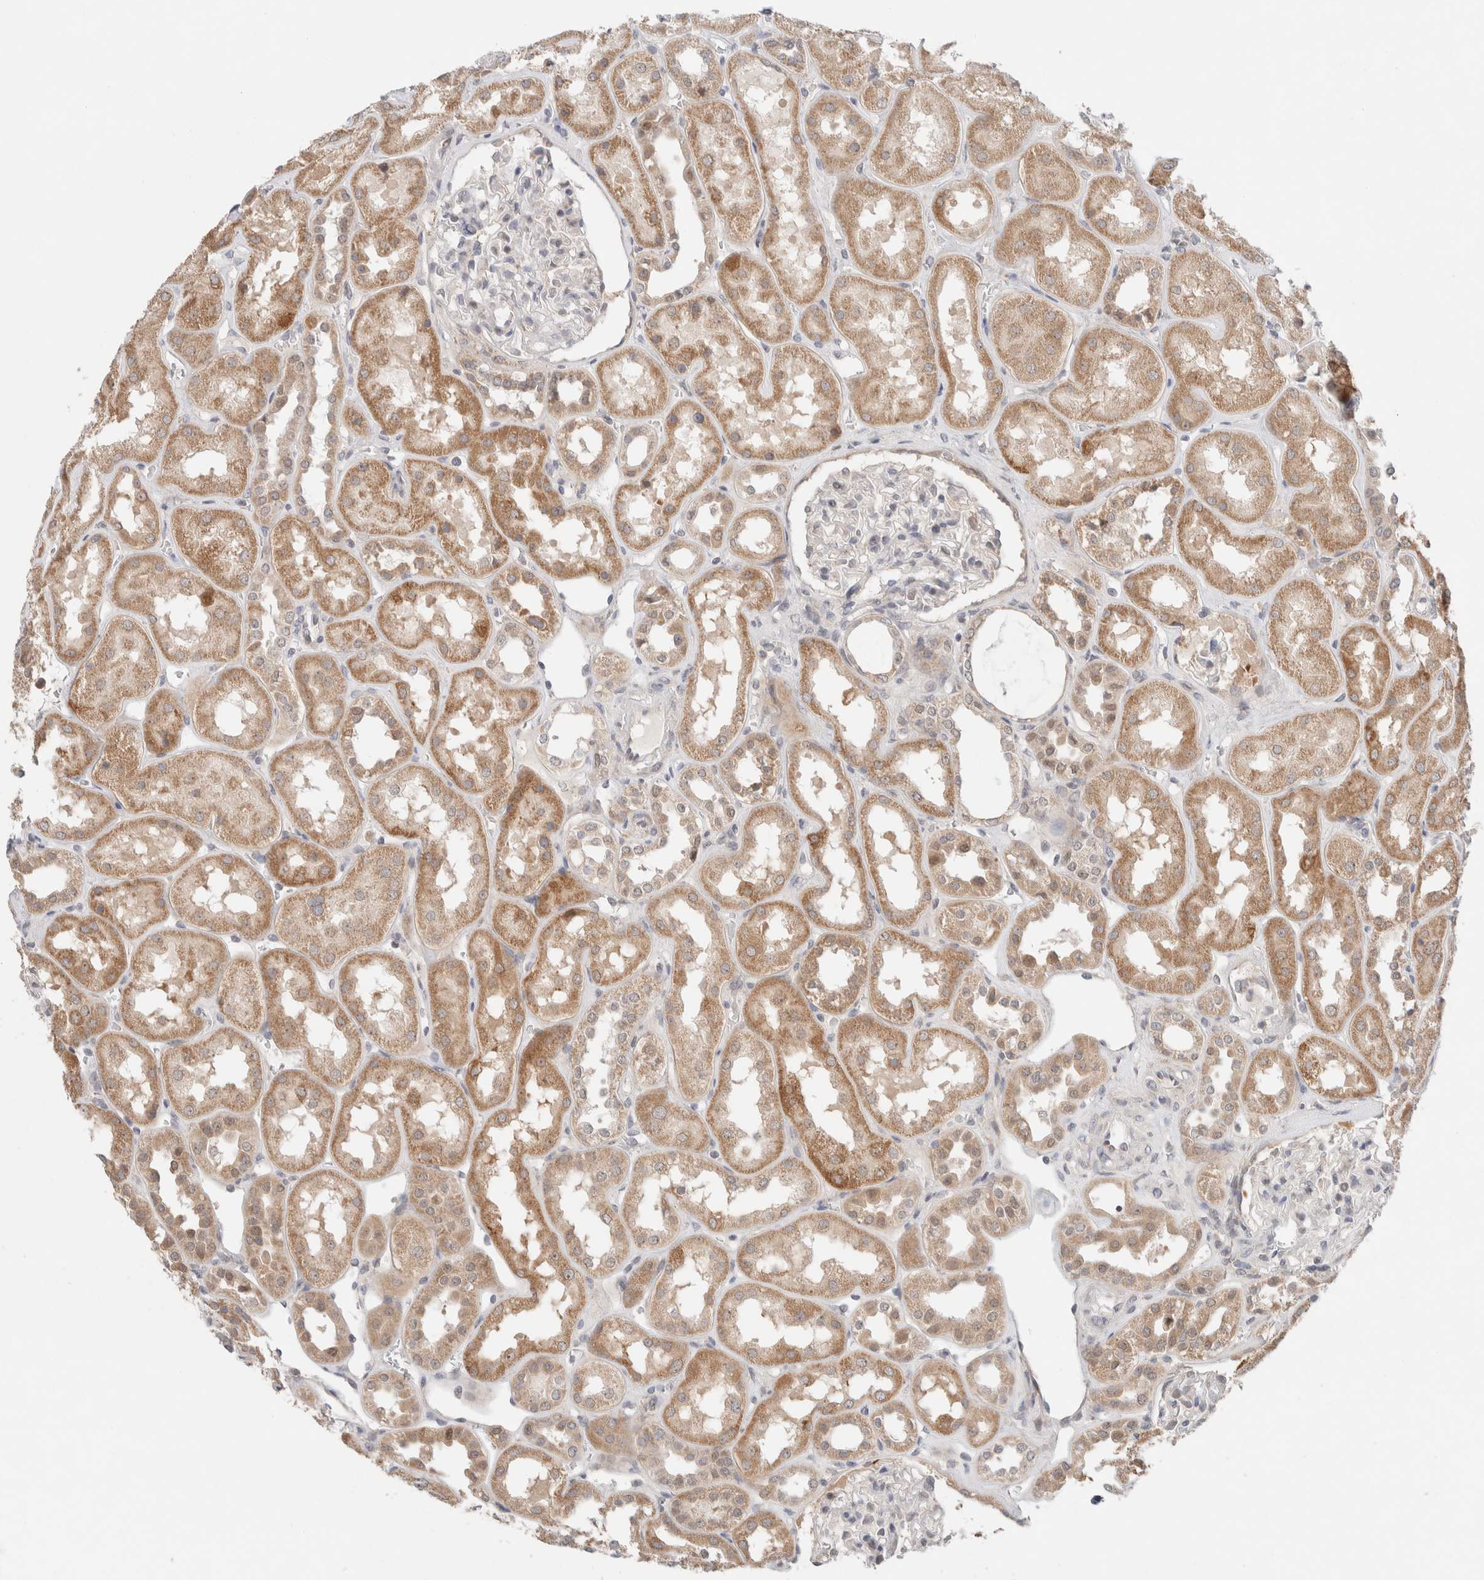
{"staining": {"intensity": "negative", "quantity": "none", "location": "none"}, "tissue": "kidney", "cell_type": "Cells in glomeruli", "image_type": "normal", "snomed": [{"axis": "morphology", "description": "Normal tissue, NOS"}, {"axis": "topography", "description": "Kidney"}], "caption": "Cells in glomeruli are negative for protein expression in normal human kidney.", "gene": "ERI3", "patient": {"sex": "male", "age": 70}}